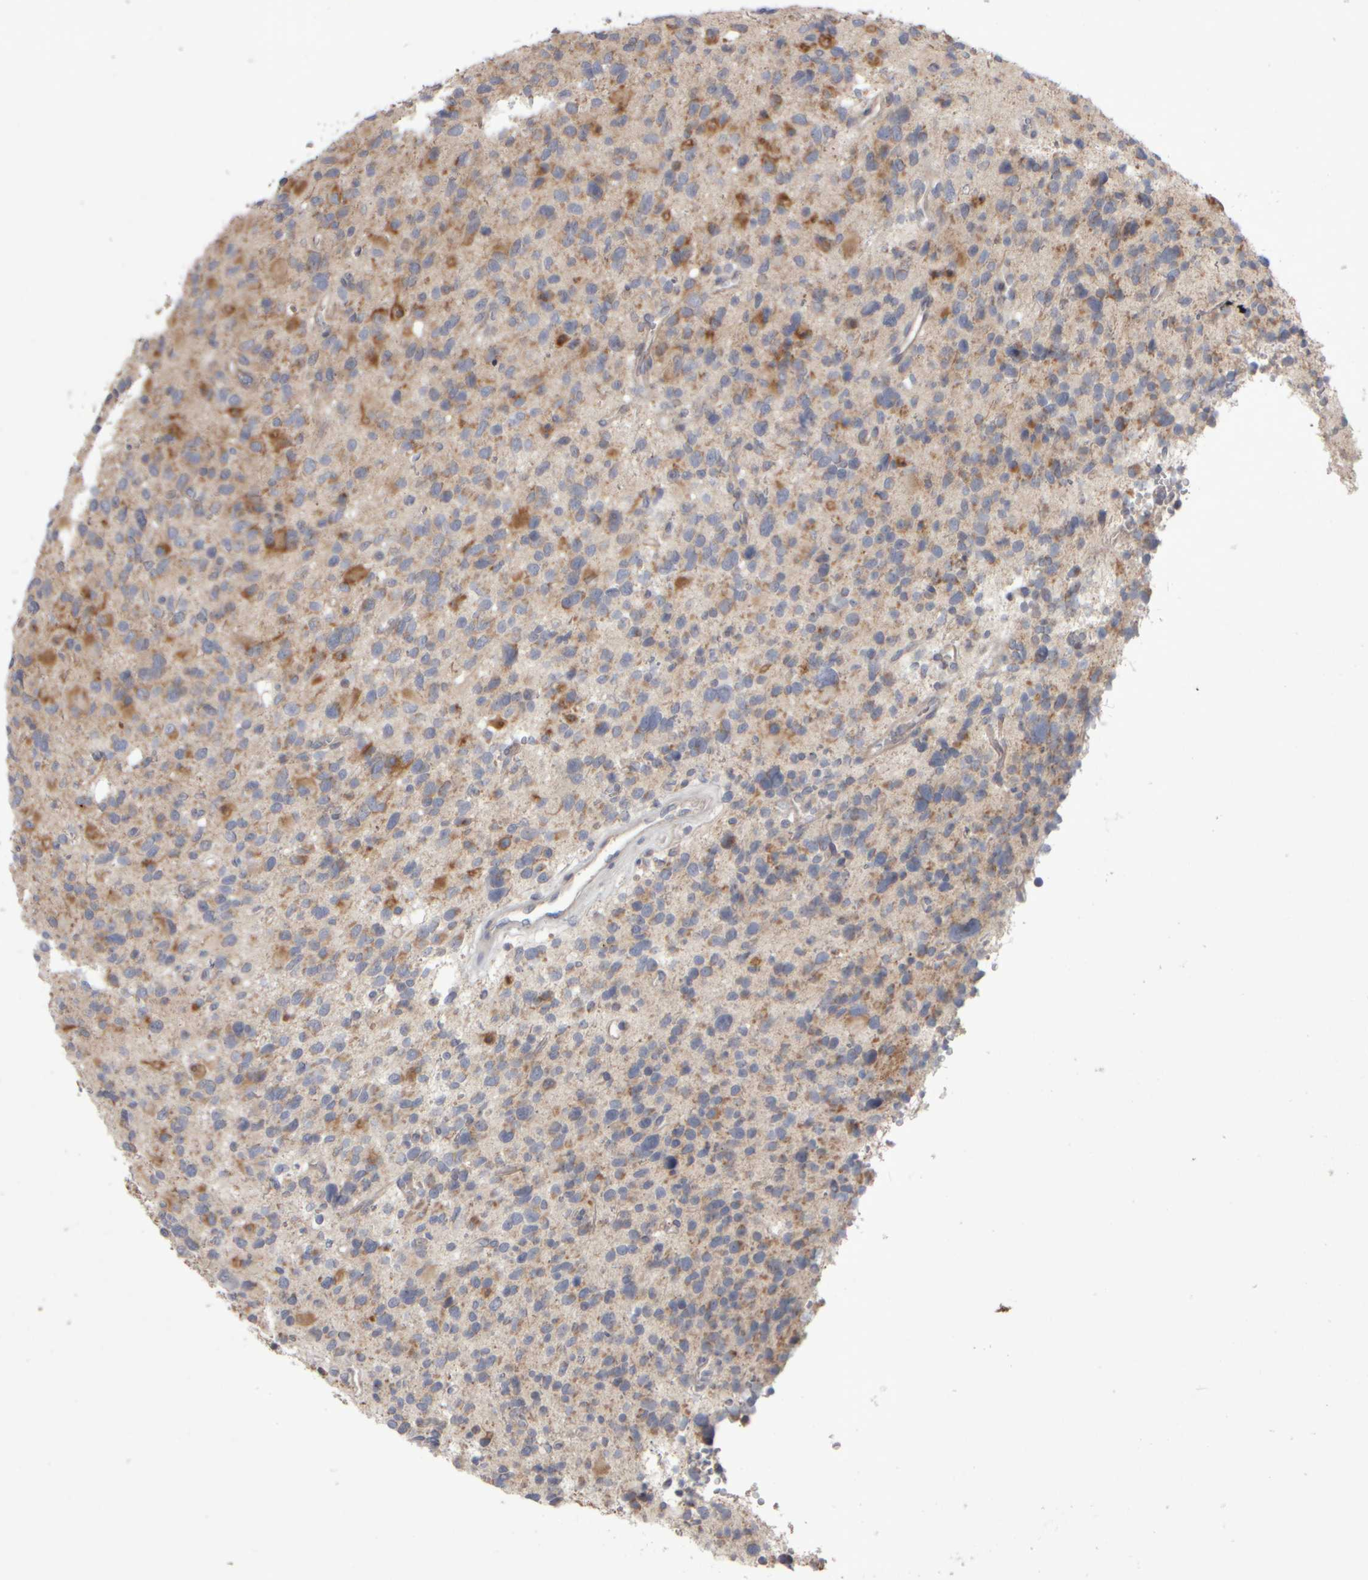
{"staining": {"intensity": "moderate", "quantity": "25%-75%", "location": "cytoplasmic/membranous"}, "tissue": "glioma", "cell_type": "Tumor cells", "image_type": "cancer", "snomed": [{"axis": "morphology", "description": "Glioma, malignant, High grade"}, {"axis": "topography", "description": "Brain"}], "caption": "A photomicrograph of glioma stained for a protein shows moderate cytoplasmic/membranous brown staining in tumor cells.", "gene": "SCO1", "patient": {"sex": "male", "age": 48}}